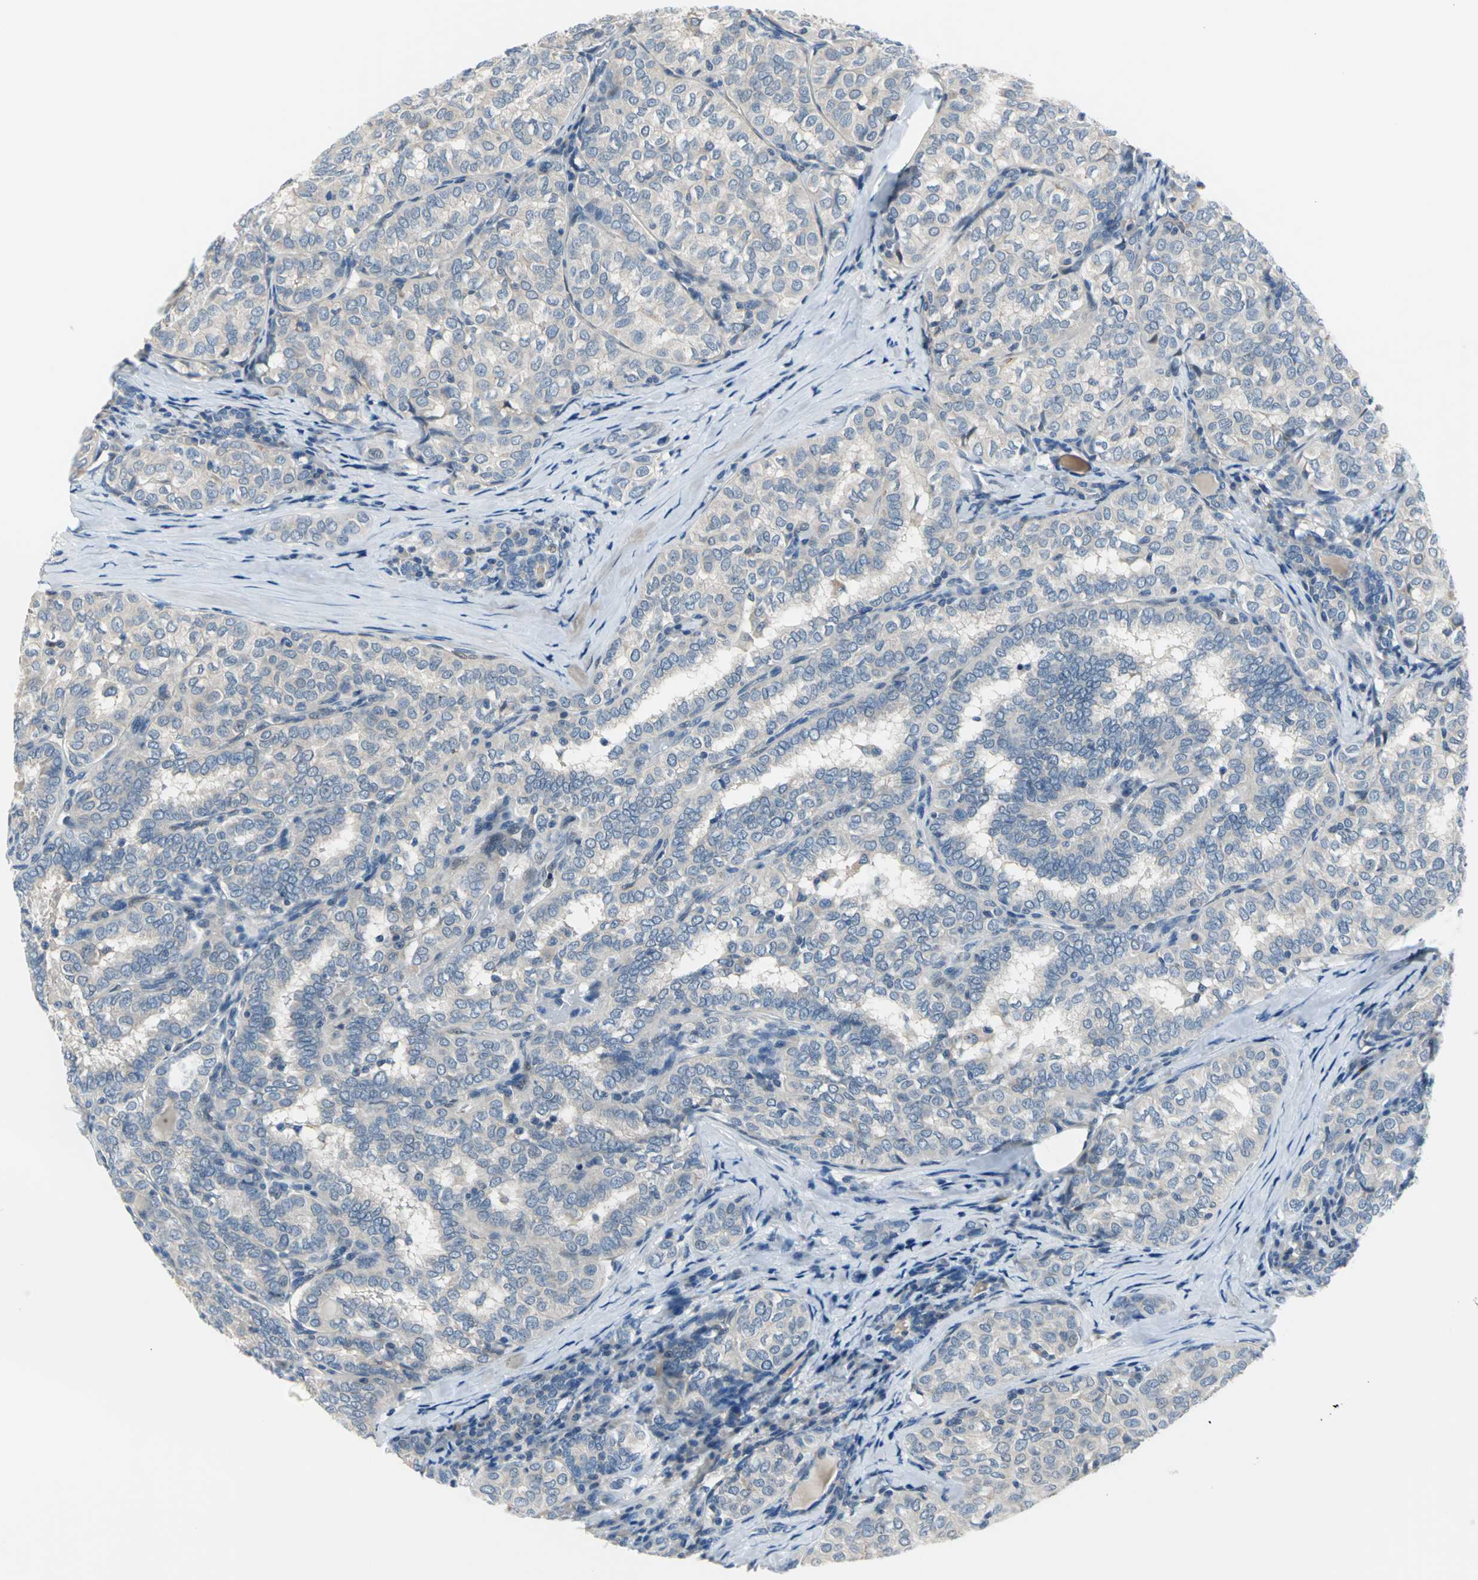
{"staining": {"intensity": "weak", "quantity": "25%-75%", "location": "cytoplasmic/membranous"}, "tissue": "thyroid cancer", "cell_type": "Tumor cells", "image_type": "cancer", "snomed": [{"axis": "morphology", "description": "Normal tissue, NOS"}, {"axis": "morphology", "description": "Papillary adenocarcinoma, NOS"}, {"axis": "topography", "description": "Thyroid gland"}], "caption": "Papillary adenocarcinoma (thyroid) tissue shows weak cytoplasmic/membranous expression in approximately 25%-75% of tumor cells, visualized by immunohistochemistry.", "gene": "ZNF415", "patient": {"sex": "female", "age": 30}}